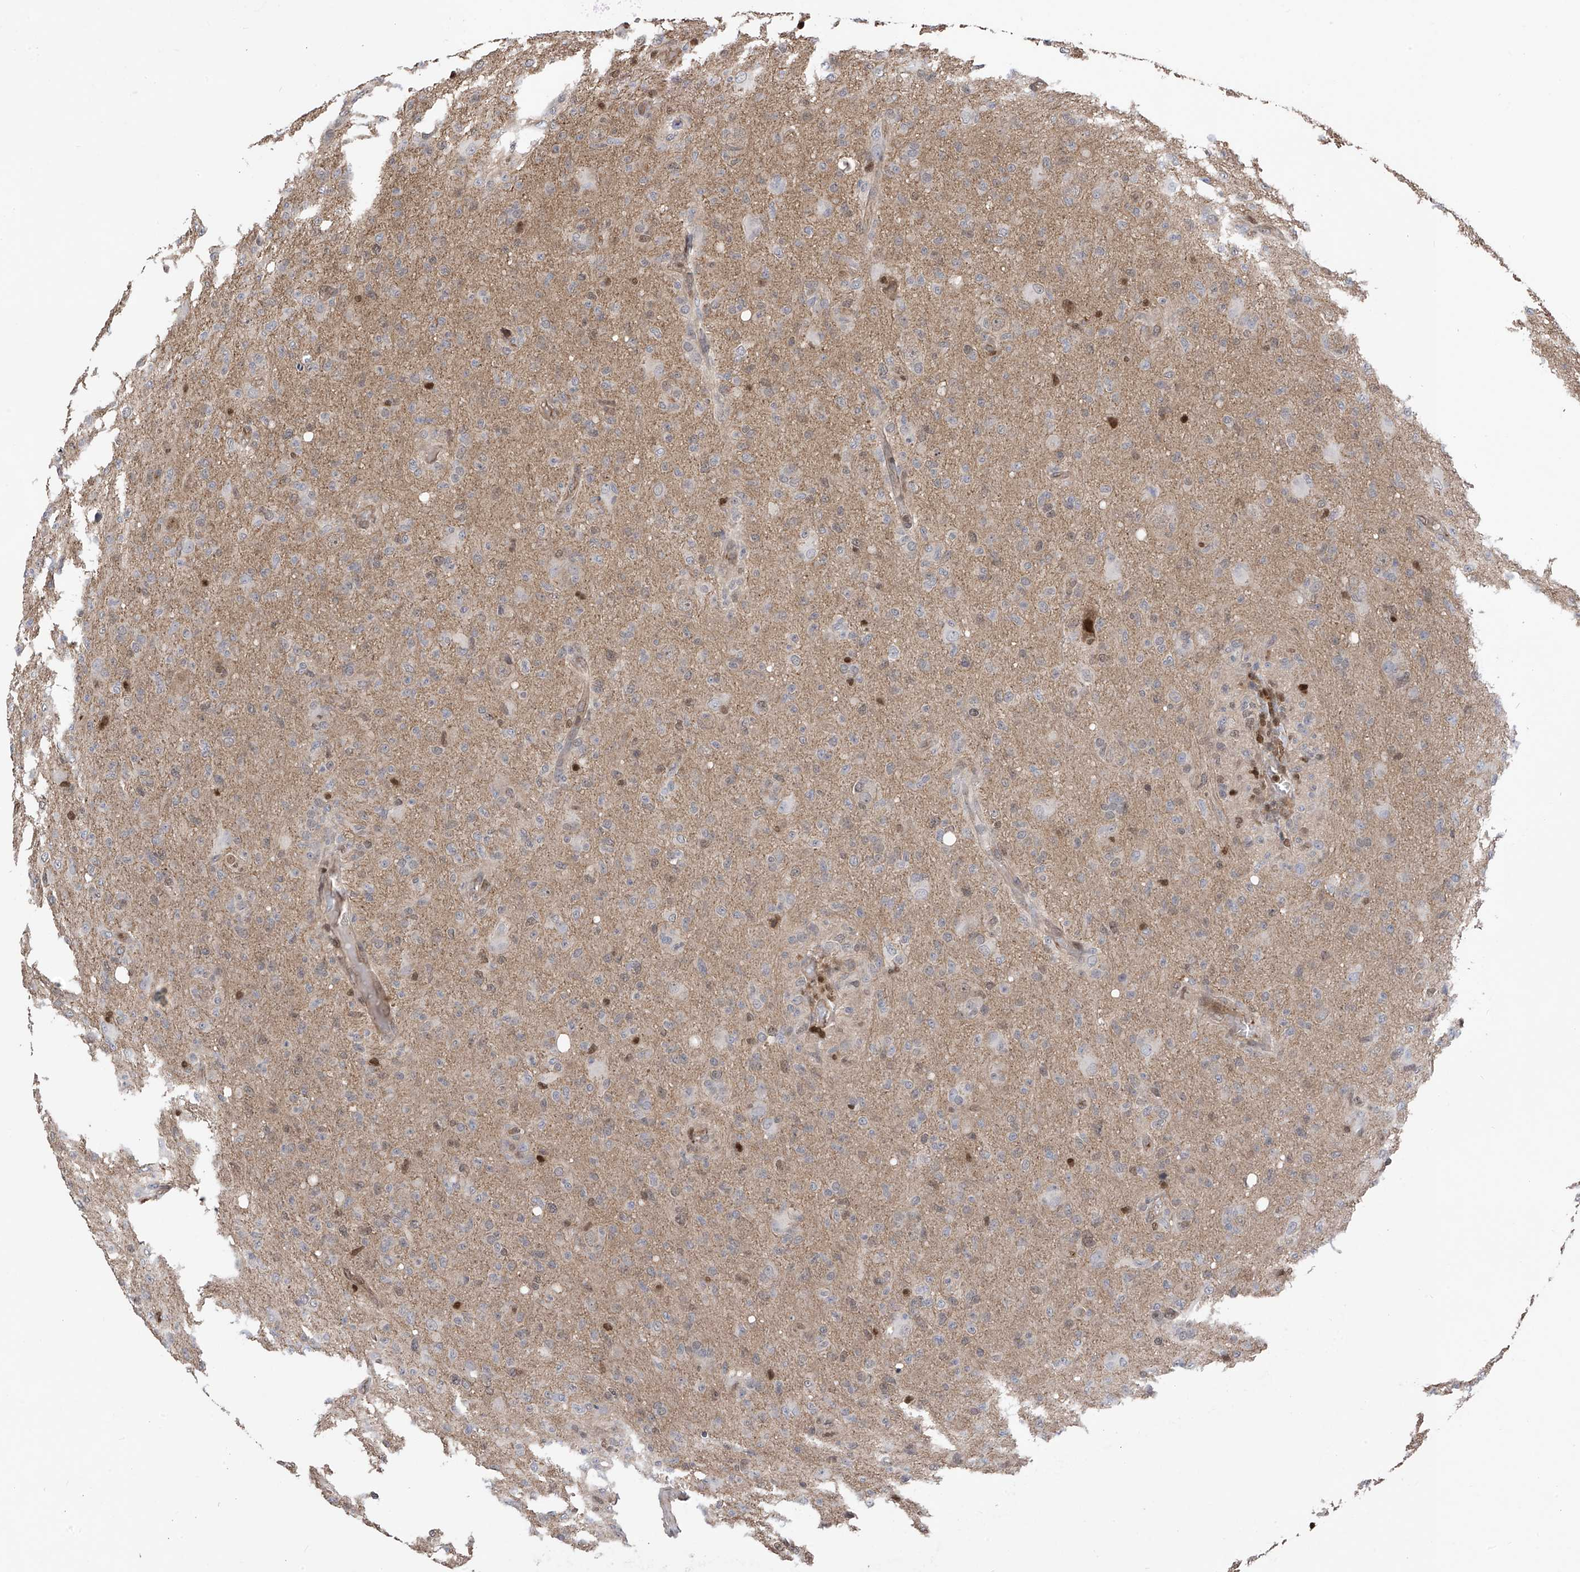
{"staining": {"intensity": "negative", "quantity": "none", "location": "none"}, "tissue": "glioma", "cell_type": "Tumor cells", "image_type": "cancer", "snomed": [{"axis": "morphology", "description": "Glioma, malignant, High grade"}, {"axis": "topography", "description": "Brain"}], "caption": "Immunohistochemical staining of human malignant glioma (high-grade) displays no significant expression in tumor cells. Nuclei are stained in blue.", "gene": "DNAJC9", "patient": {"sex": "female", "age": 57}}